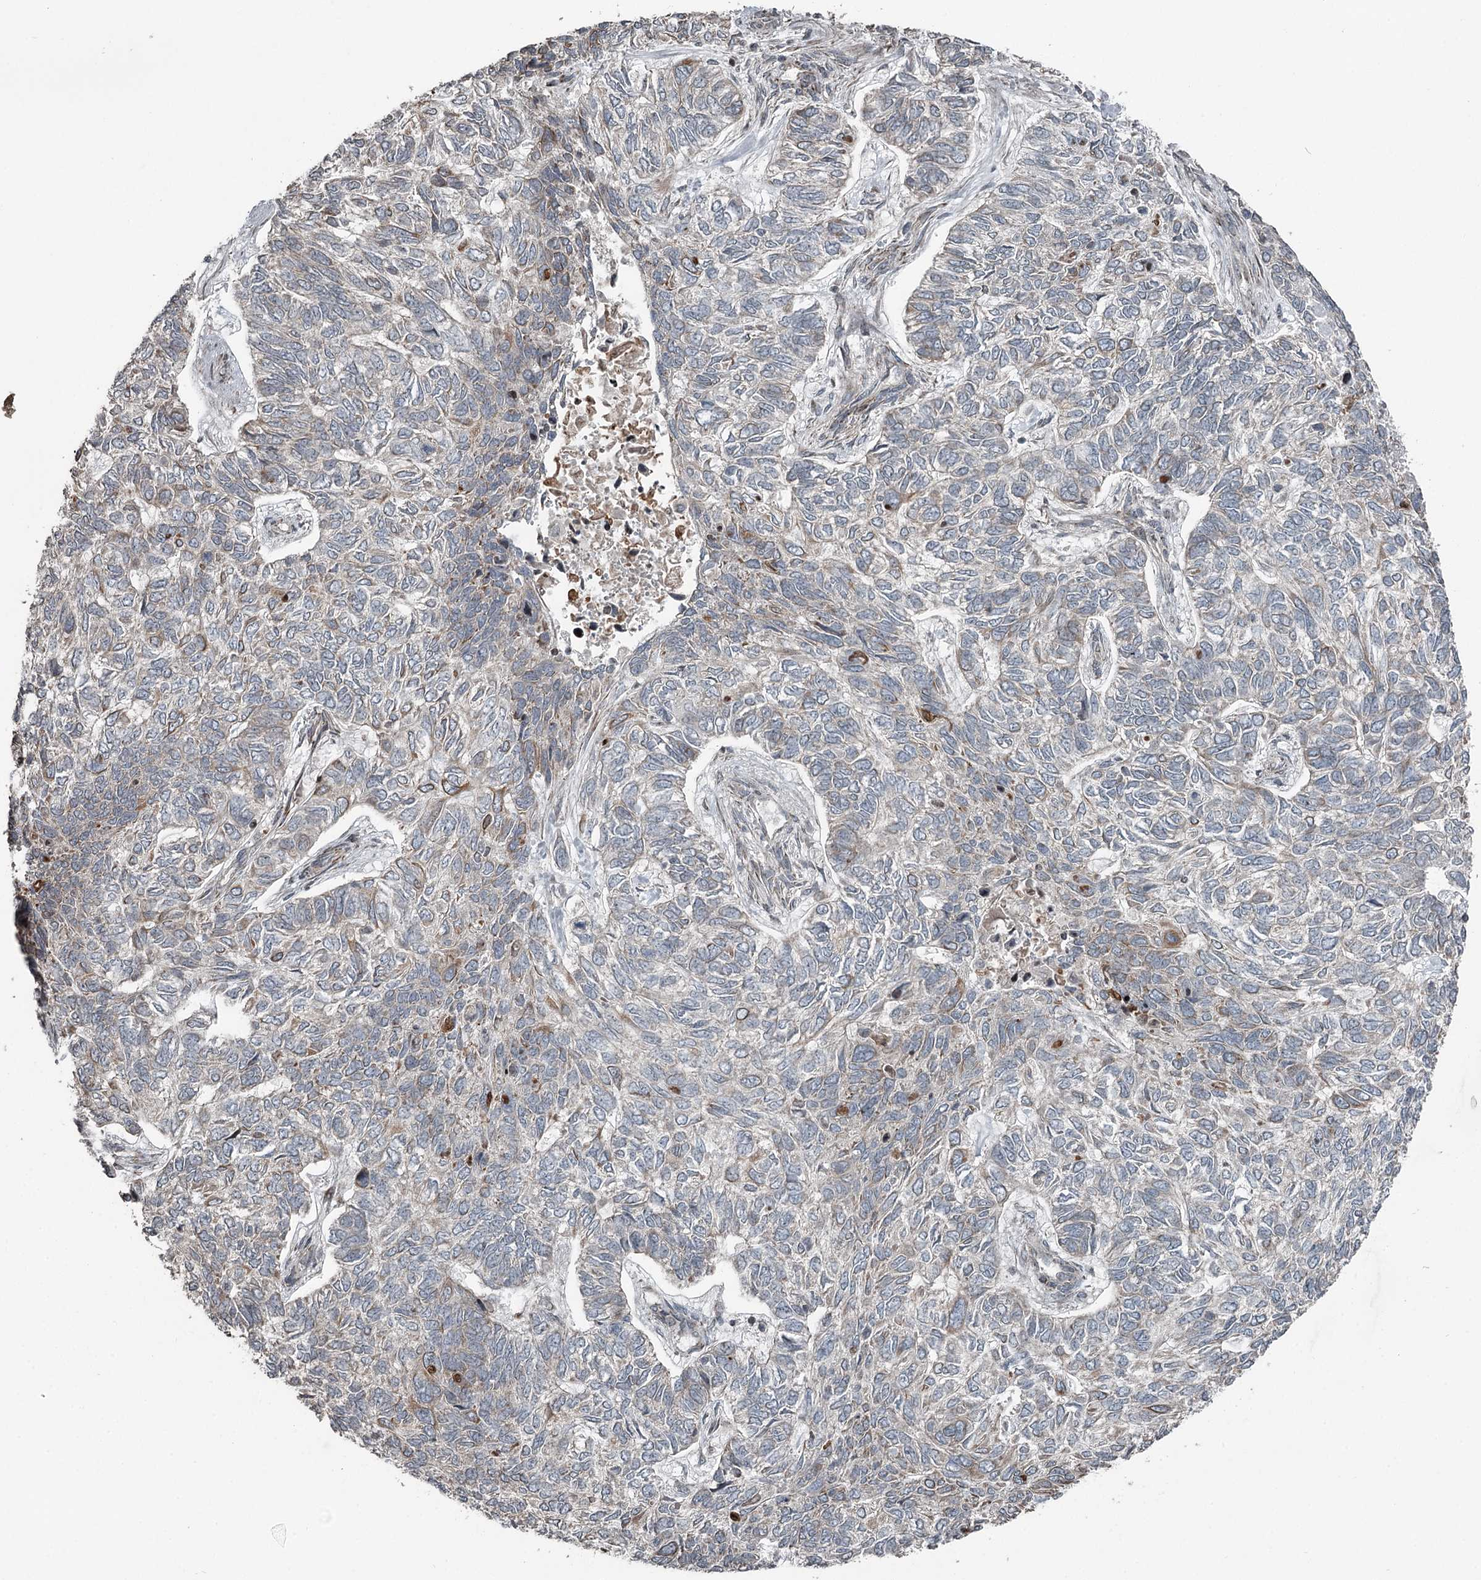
{"staining": {"intensity": "negative", "quantity": "none", "location": "none"}, "tissue": "skin cancer", "cell_type": "Tumor cells", "image_type": "cancer", "snomed": [{"axis": "morphology", "description": "Basal cell carcinoma"}, {"axis": "topography", "description": "Skin"}], "caption": "Image shows no significant protein staining in tumor cells of skin cancer.", "gene": "RASSF8", "patient": {"sex": "female", "age": 65}}